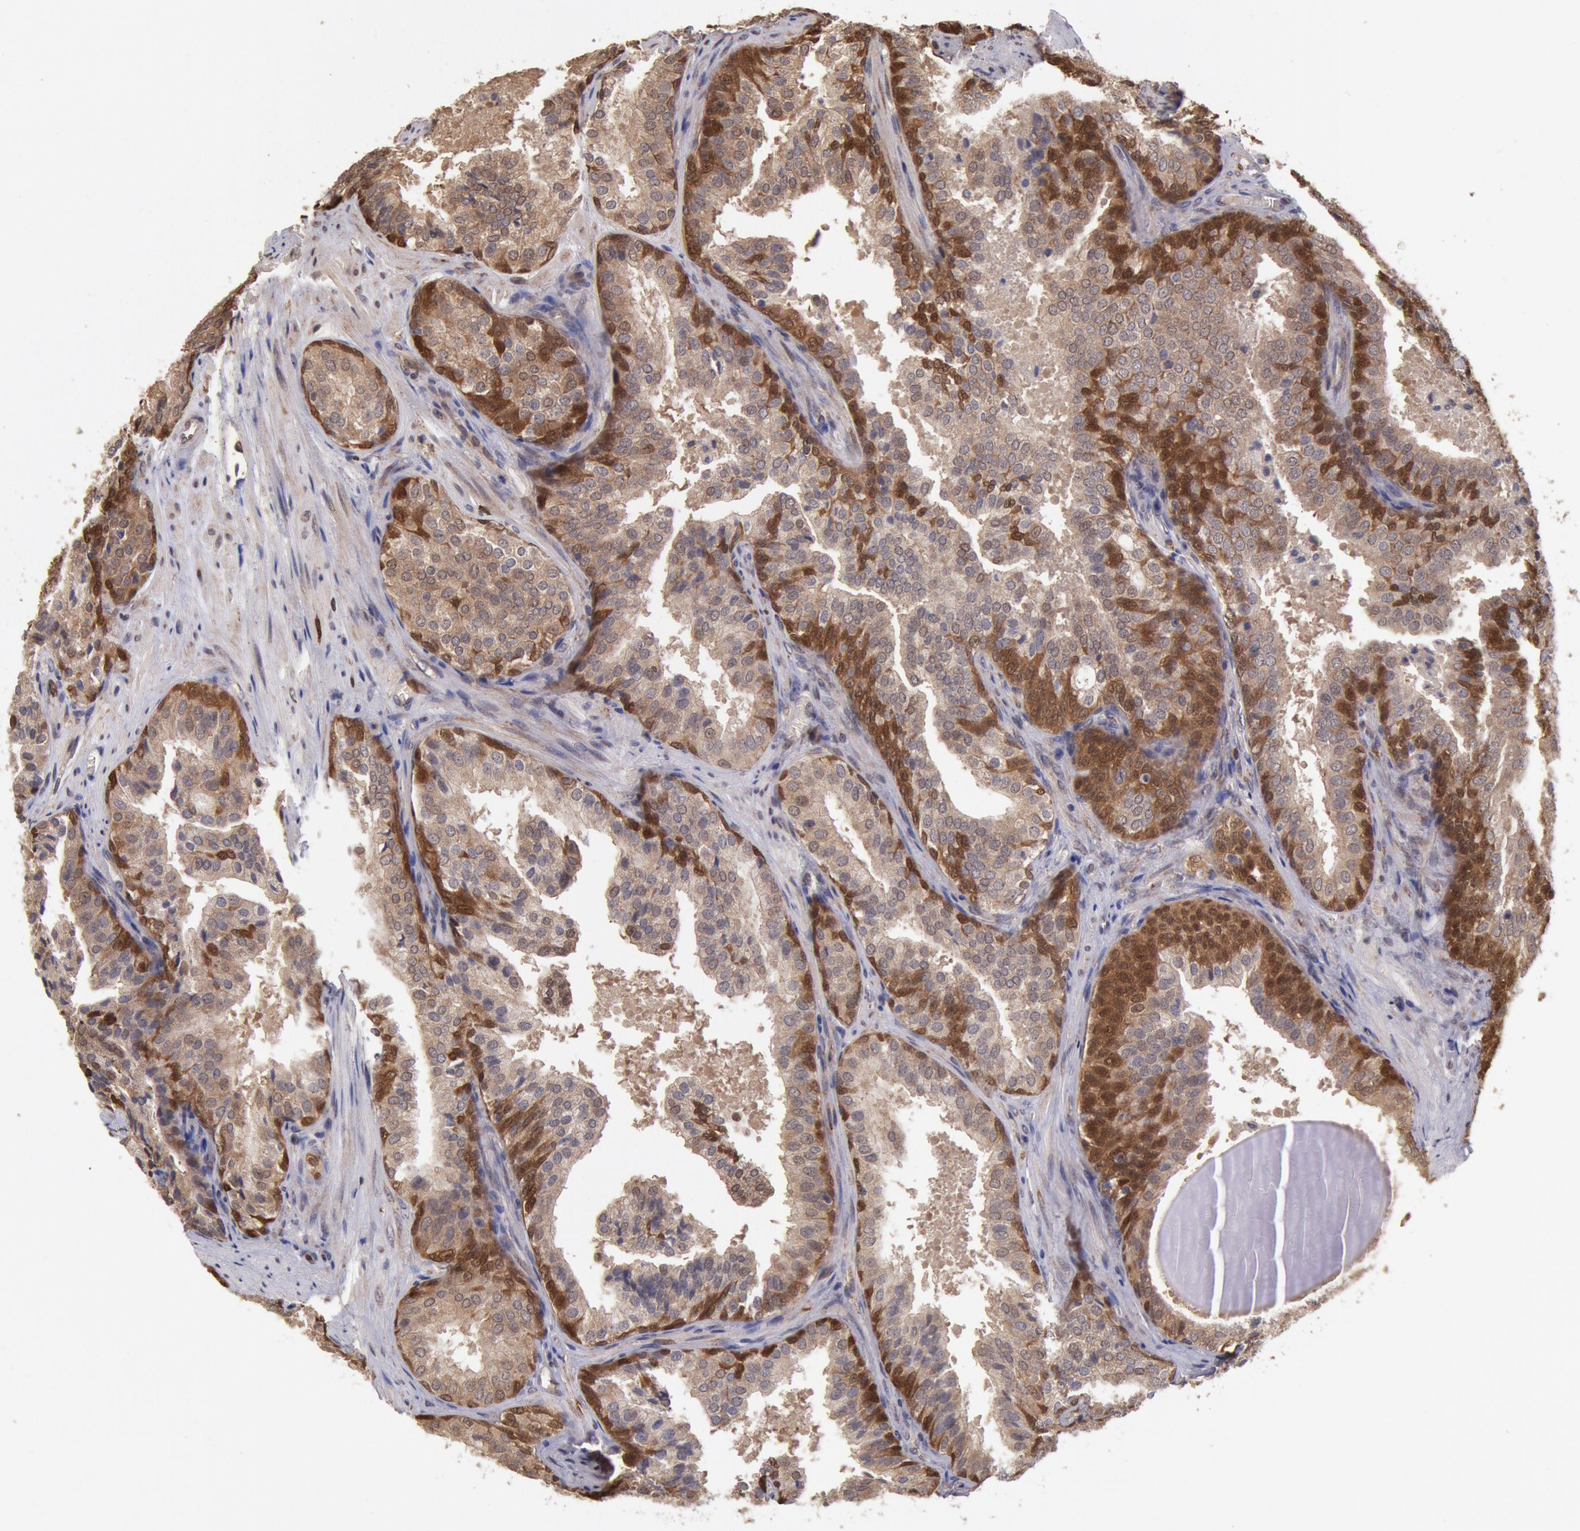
{"staining": {"intensity": "strong", "quantity": ">75%", "location": "cytoplasmic/membranous,nuclear"}, "tissue": "prostate cancer", "cell_type": "Tumor cells", "image_type": "cancer", "snomed": [{"axis": "morphology", "description": "Adenocarcinoma, Low grade"}, {"axis": "topography", "description": "Prostate"}], "caption": "The image reveals a brown stain indicating the presence of a protein in the cytoplasmic/membranous and nuclear of tumor cells in low-grade adenocarcinoma (prostate).", "gene": "COMT", "patient": {"sex": "male", "age": 69}}